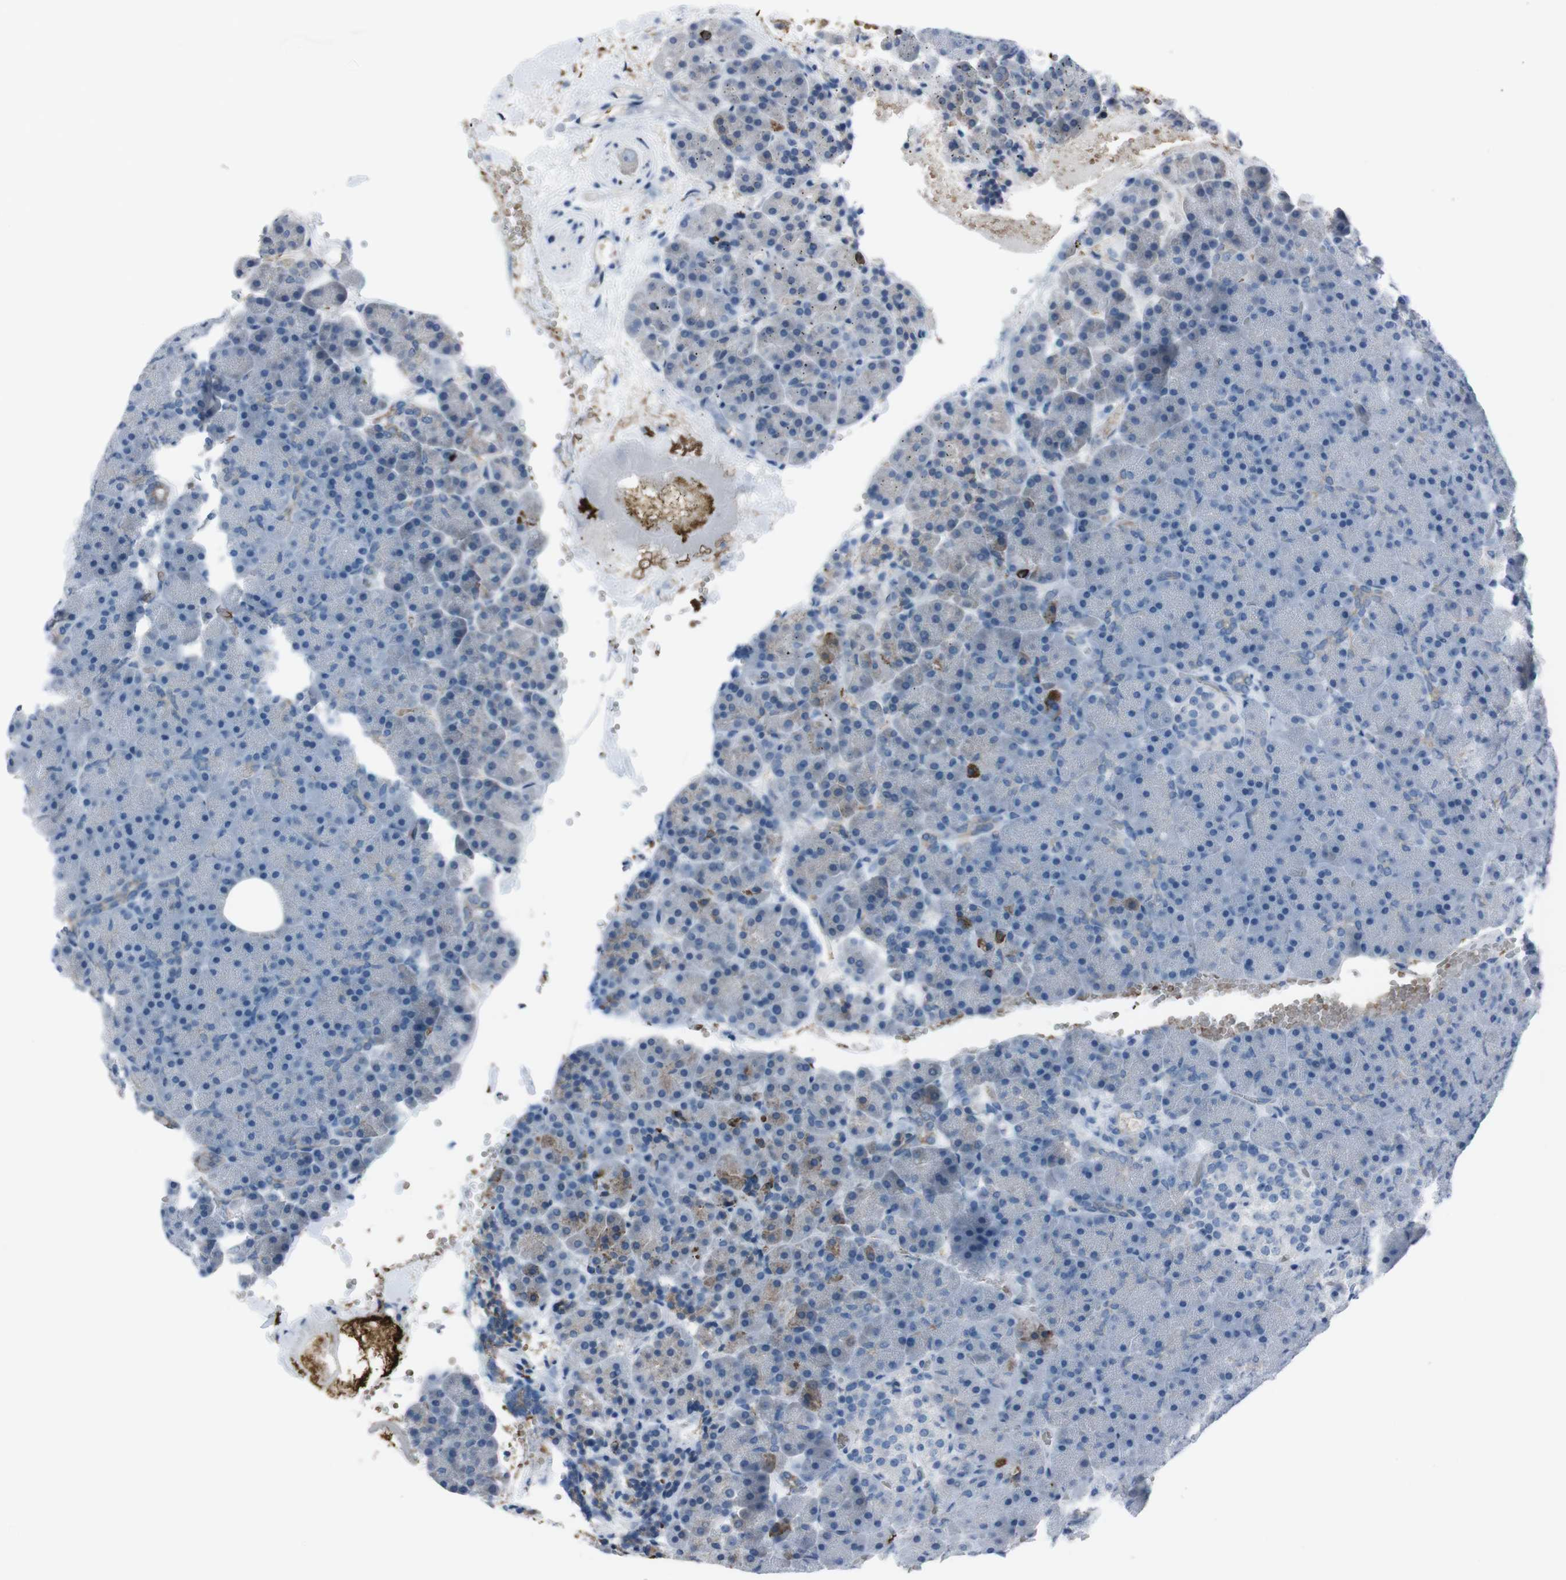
{"staining": {"intensity": "strong", "quantity": "<25%", "location": "cytoplasmic/membranous"}, "tissue": "pancreas", "cell_type": "Exocrine glandular cells", "image_type": "normal", "snomed": [{"axis": "morphology", "description": "Normal tissue, NOS"}, {"axis": "topography", "description": "Pancreas"}], "caption": "Immunohistochemistry (IHC) photomicrograph of unremarkable human pancreas stained for a protein (brown), which shows medium levels of strong cytoplasmic/membranous staining in approximately <25% of exocrine glandular cells.", "gene": "ST6GAL1", "patient": {"sex": "female", "age": 35}}